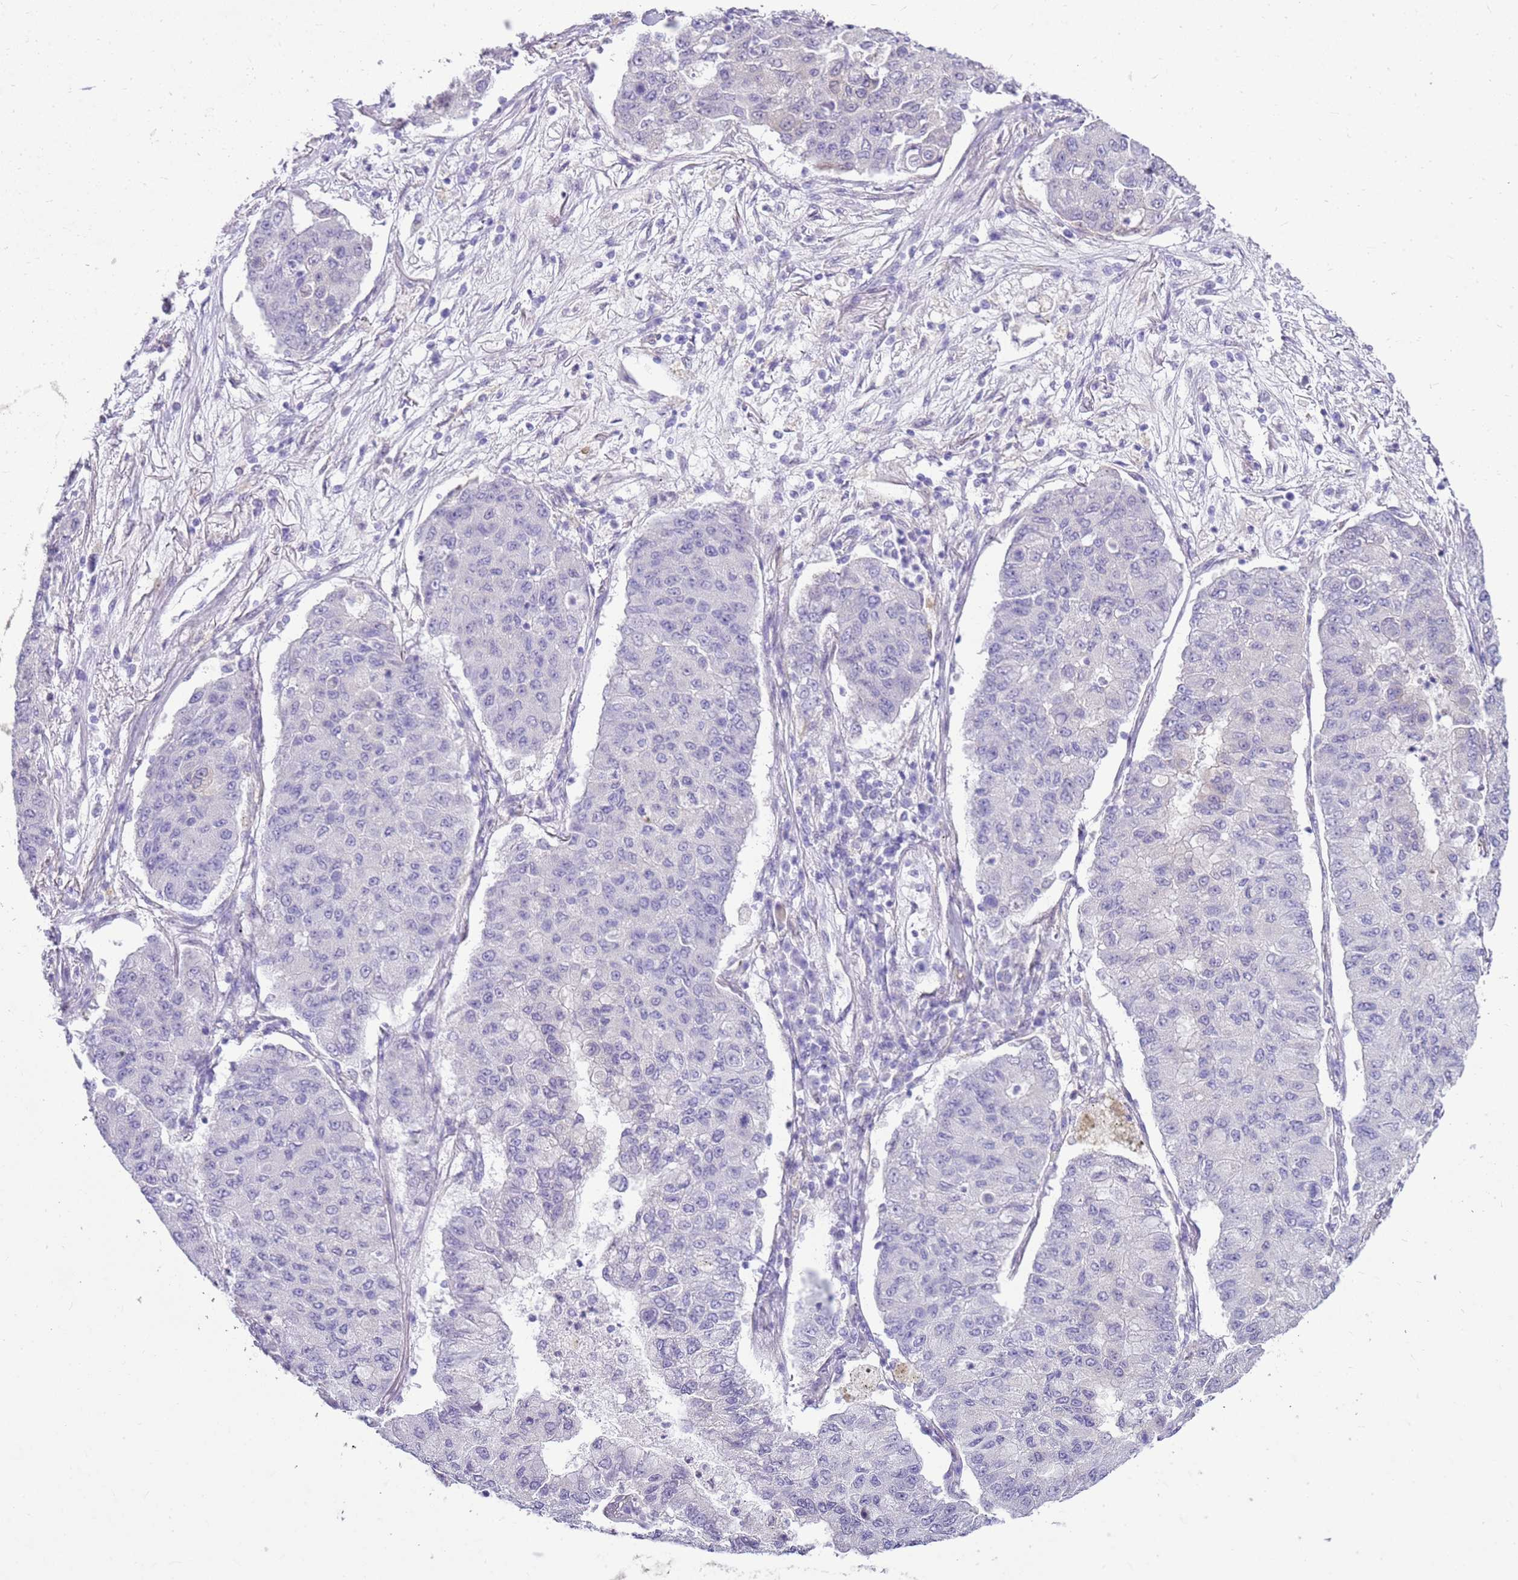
{"staining": {"intensity": "negative", "quantity": "none", "location": "none"}, "tissue": "lung cancer", "cell_type": "Tumor cells", "image_type": "cancer", "snomed": [{"axis": "morphology", "description": "Squamous cell carcinoma, NOS"}, {"axis": "topography", "description": "Lung"}], "caption": "A high-resolution photomicrograph shows immunohistochemistry staining of lung squamous cell carcinoma, which displays no significant expression in tumor cells.", "gene": "HSPB1", "patient": {"sex": "male", "age": 74}}